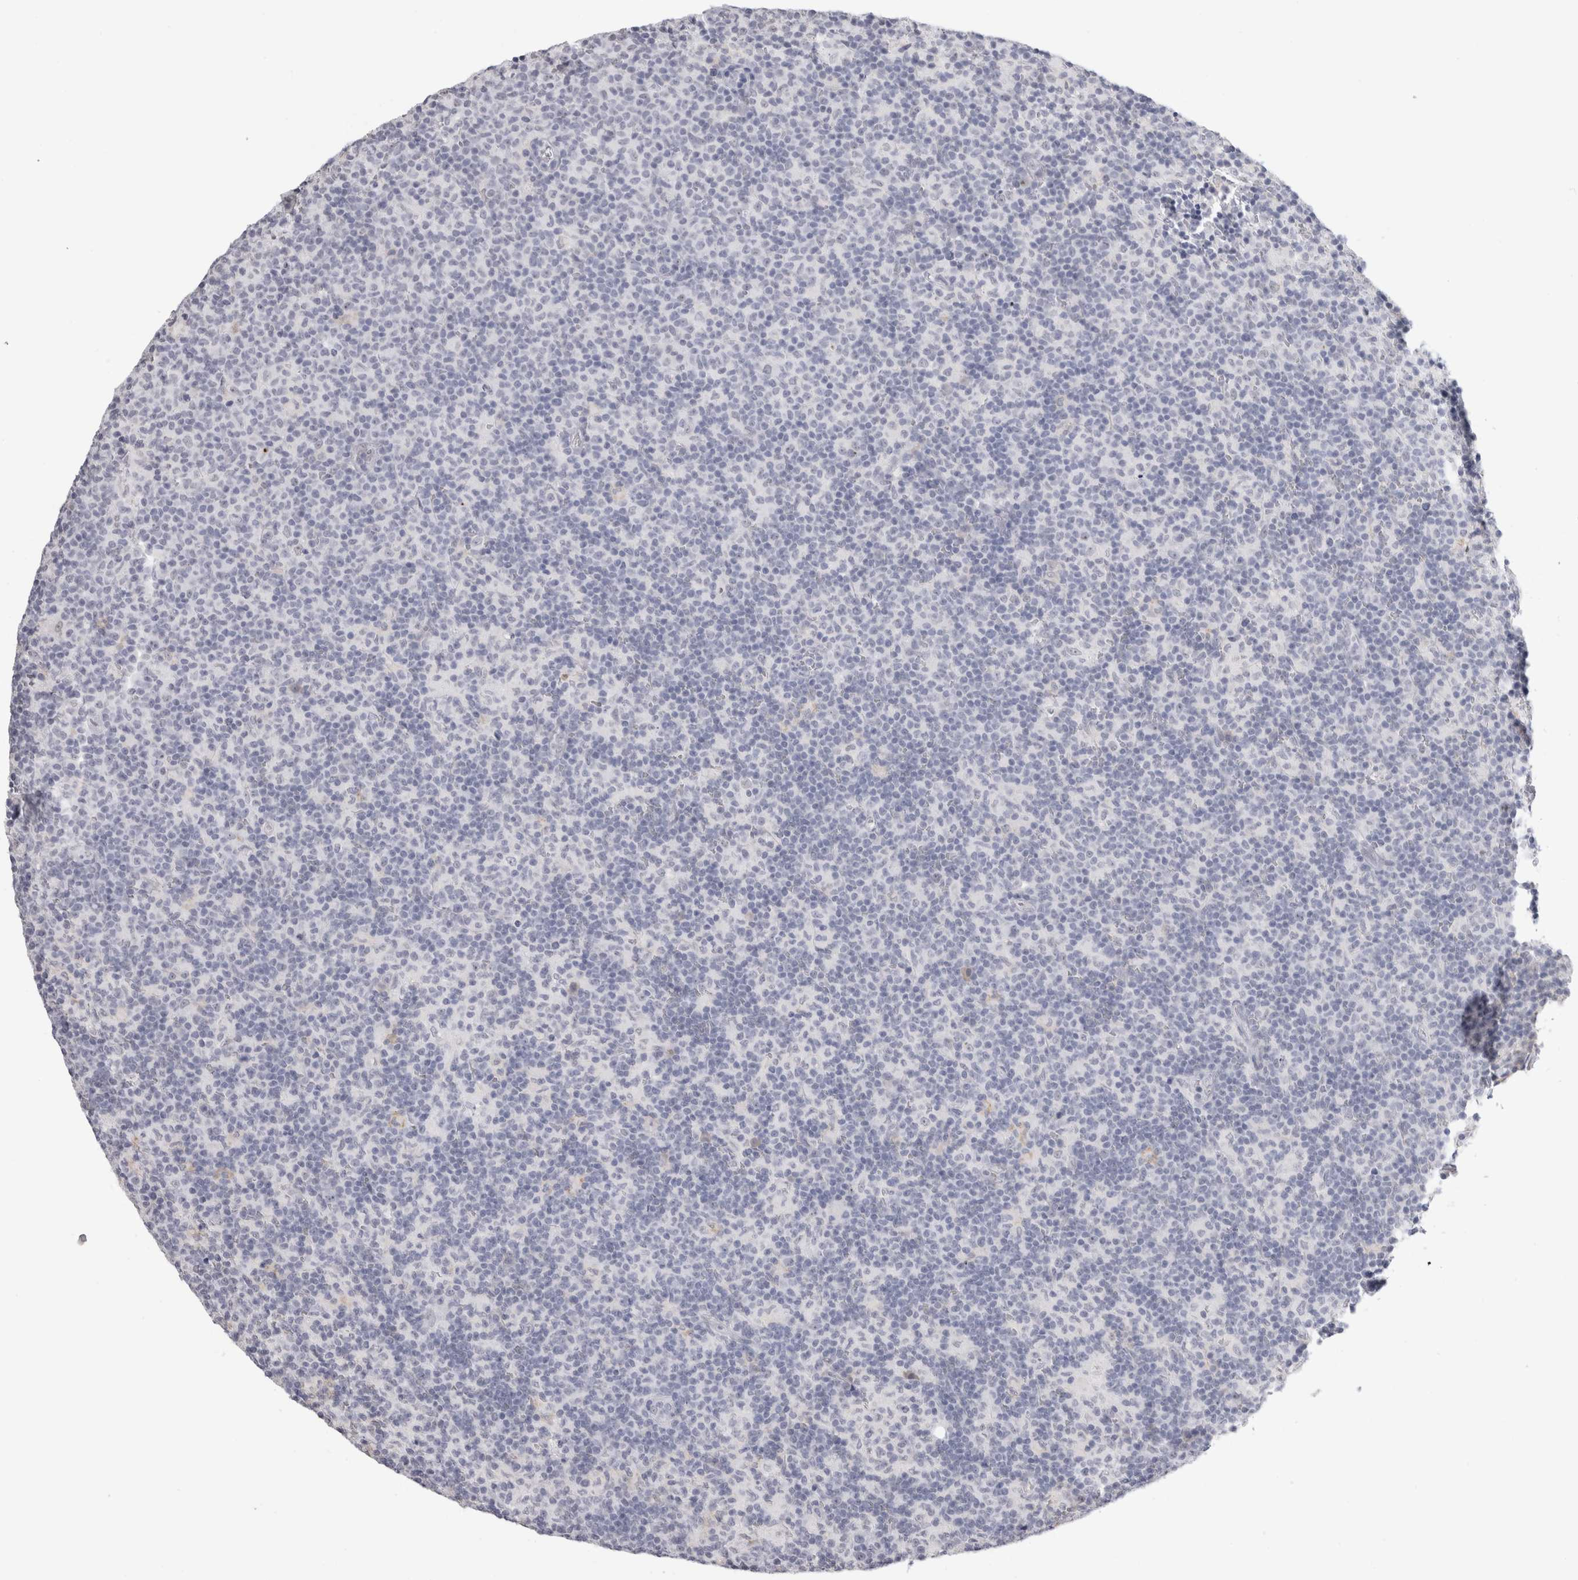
{"staining": {"intensity": "negative", "quantity": "none", "location": "none"}, "tissue": "lymph node", "cell_type": "Germinal center cells", "image_type": "normal", "snomed": [{"axis": "morphology", "description": "Normal tissue, NOS"}, {"axis": "morphology", "description": "Inflammation, NOS"}, {"axis": "topography", "description": "Lymph node"}], "caption": "The immunohistochemistry (IHC) histopathology image has no significant expression in germinal center cells of lymph node. (Stains: DAB immunohistochemistry with hematoxylin counter stain, Microscopy: brightfield microscopy at high magnification).", "gene": "CADM3", "patient": {"sex": "male", "age": 55}}